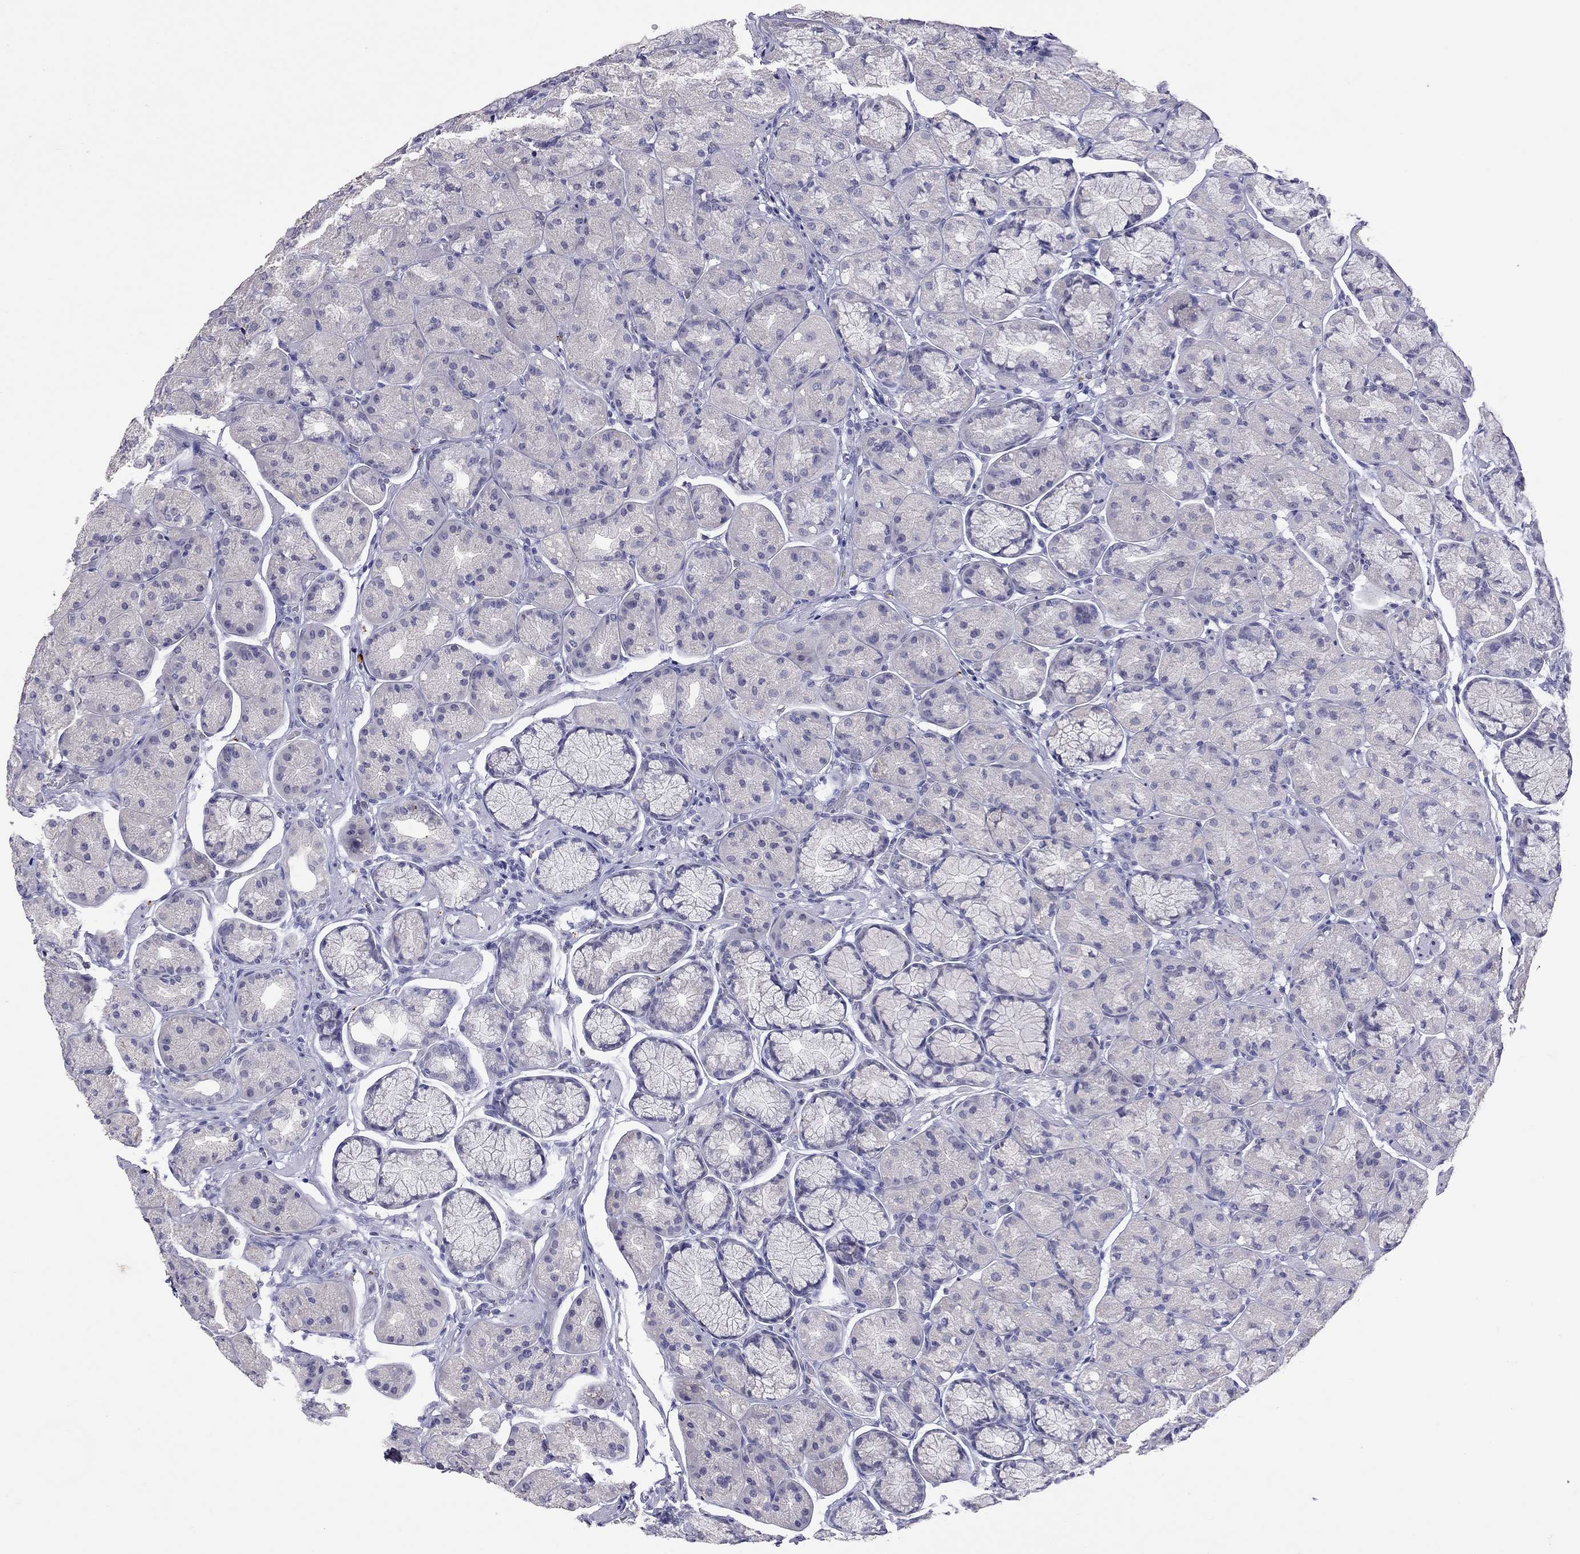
{"staining": {"intensity": "negative", "quantity": "none", "location": "none"}, "tissue": "stomach", "cell_type": "Glandular cells", "image_type": "normal", "snomed": [{"axis": "morphology", "description": "Normal tissue, NOS"}, {"axis": "morphology", "description": "Adenocarcinoma, NOS"}, {"axis": "morphology", "description": "Adenocarcinoma, High grade"}, {"axis": "topography", "description": "Stomach, upper"}, {"axis": "topography", "description": "Stomach"}], "caption": "Immunohistochemistry image of normal stomach stained for a protein (brown), which exhibits no staining in glandular cells. Nuclei are stained in blue.", "gene": "SLAMF1", "patient": {"sex": "female", "age": 65}}